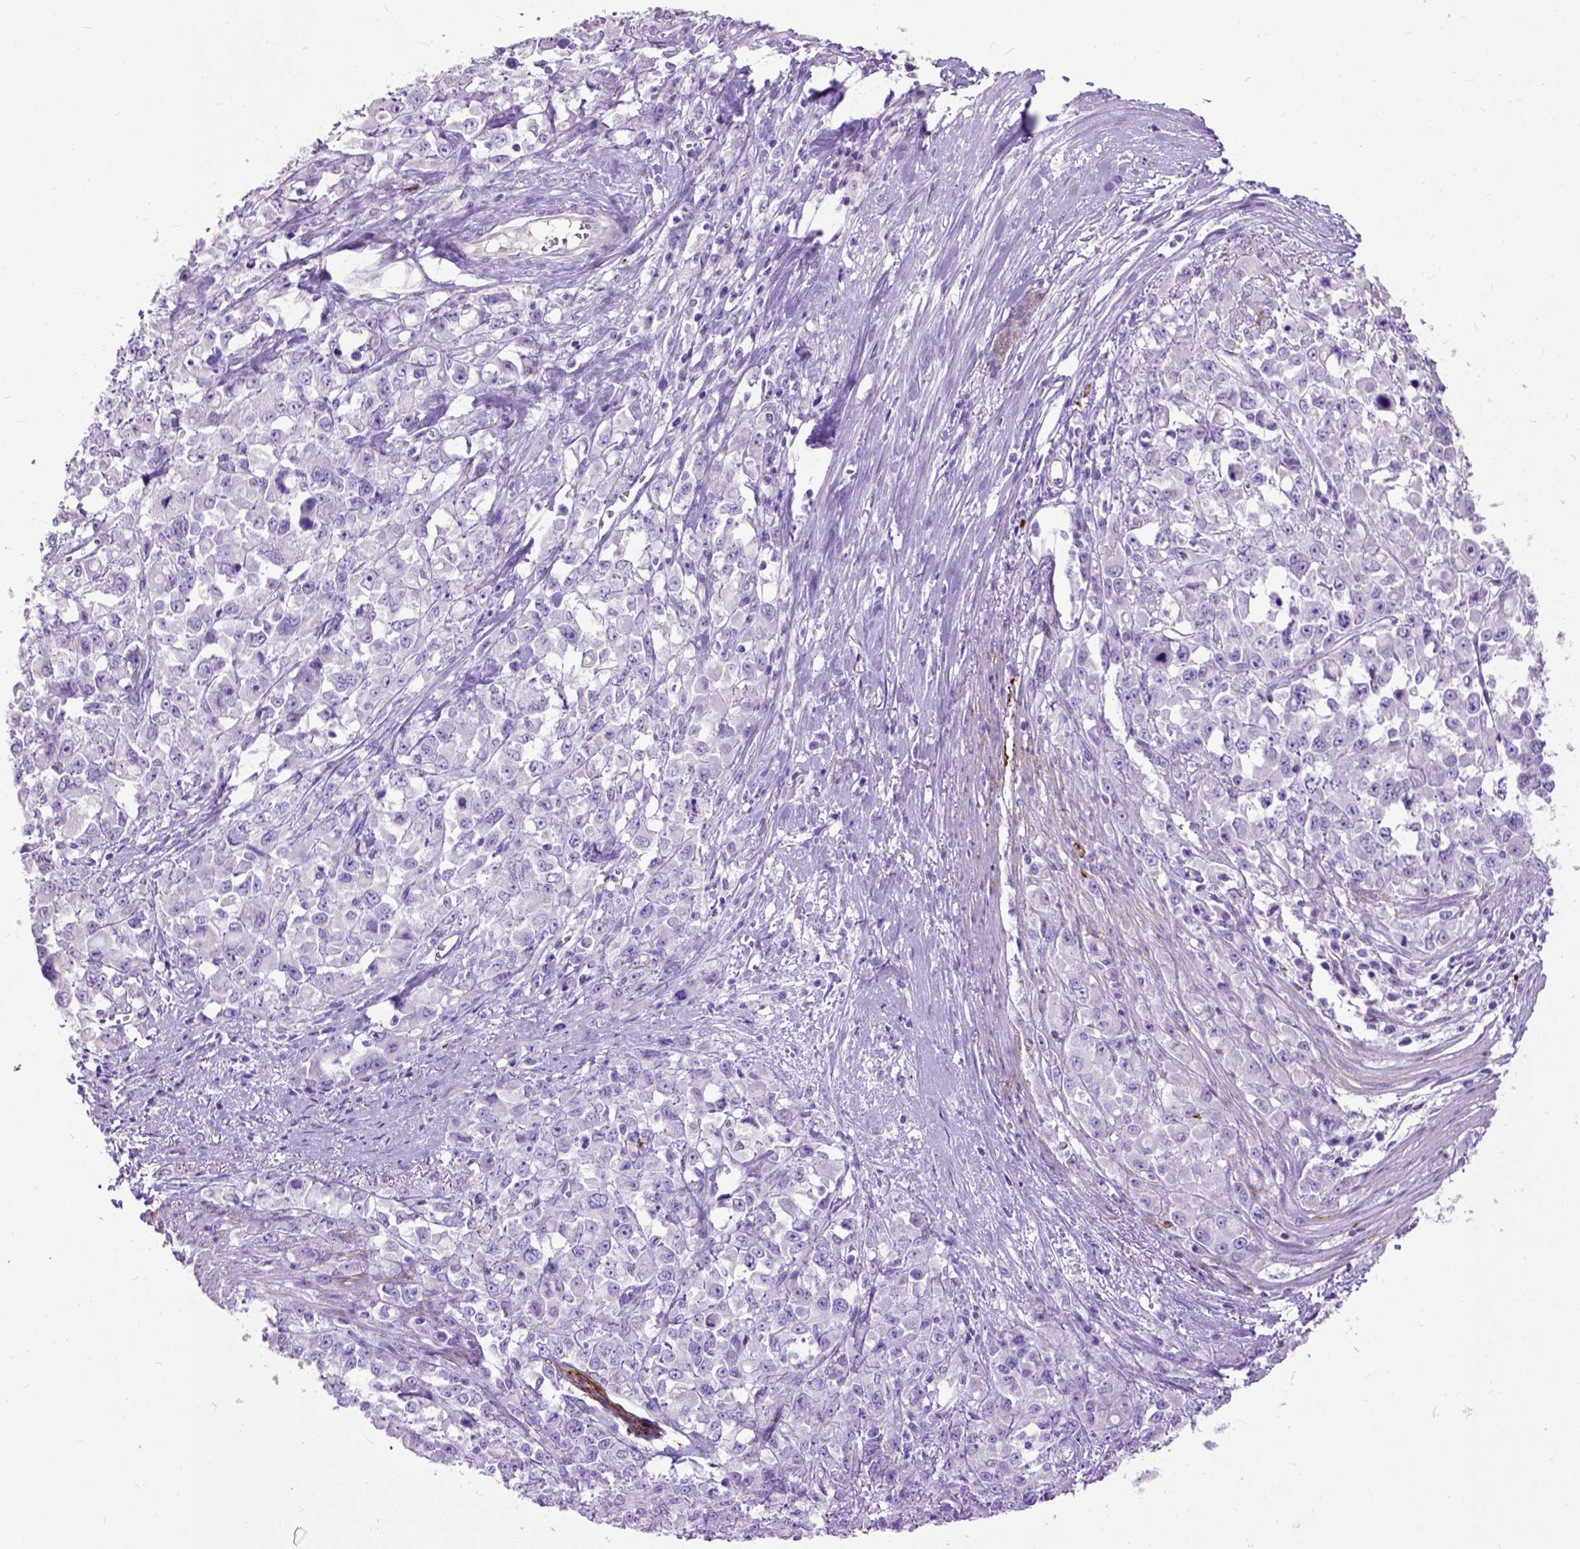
{"staining": {"intensity": "negative", "quantity": "none", "location": "none"}, "tissue": "stomach cancer", "cell_type": "Tumor cells", "image_type": "cancer", "snomed": [{"axis": "morphology", "description": "Adenocarcinoma, NOS"}, {"axis": "topography", "description": "Stomach"}], "caption": "High power microscopy image of an IHC photomicrograph of stomach adenocarcinoma, revealing no significant staining in tumor cells. (DAB IHC, high magnification).", "gene": "MAPT", "patient": {"sex": "female", "age": 76}}